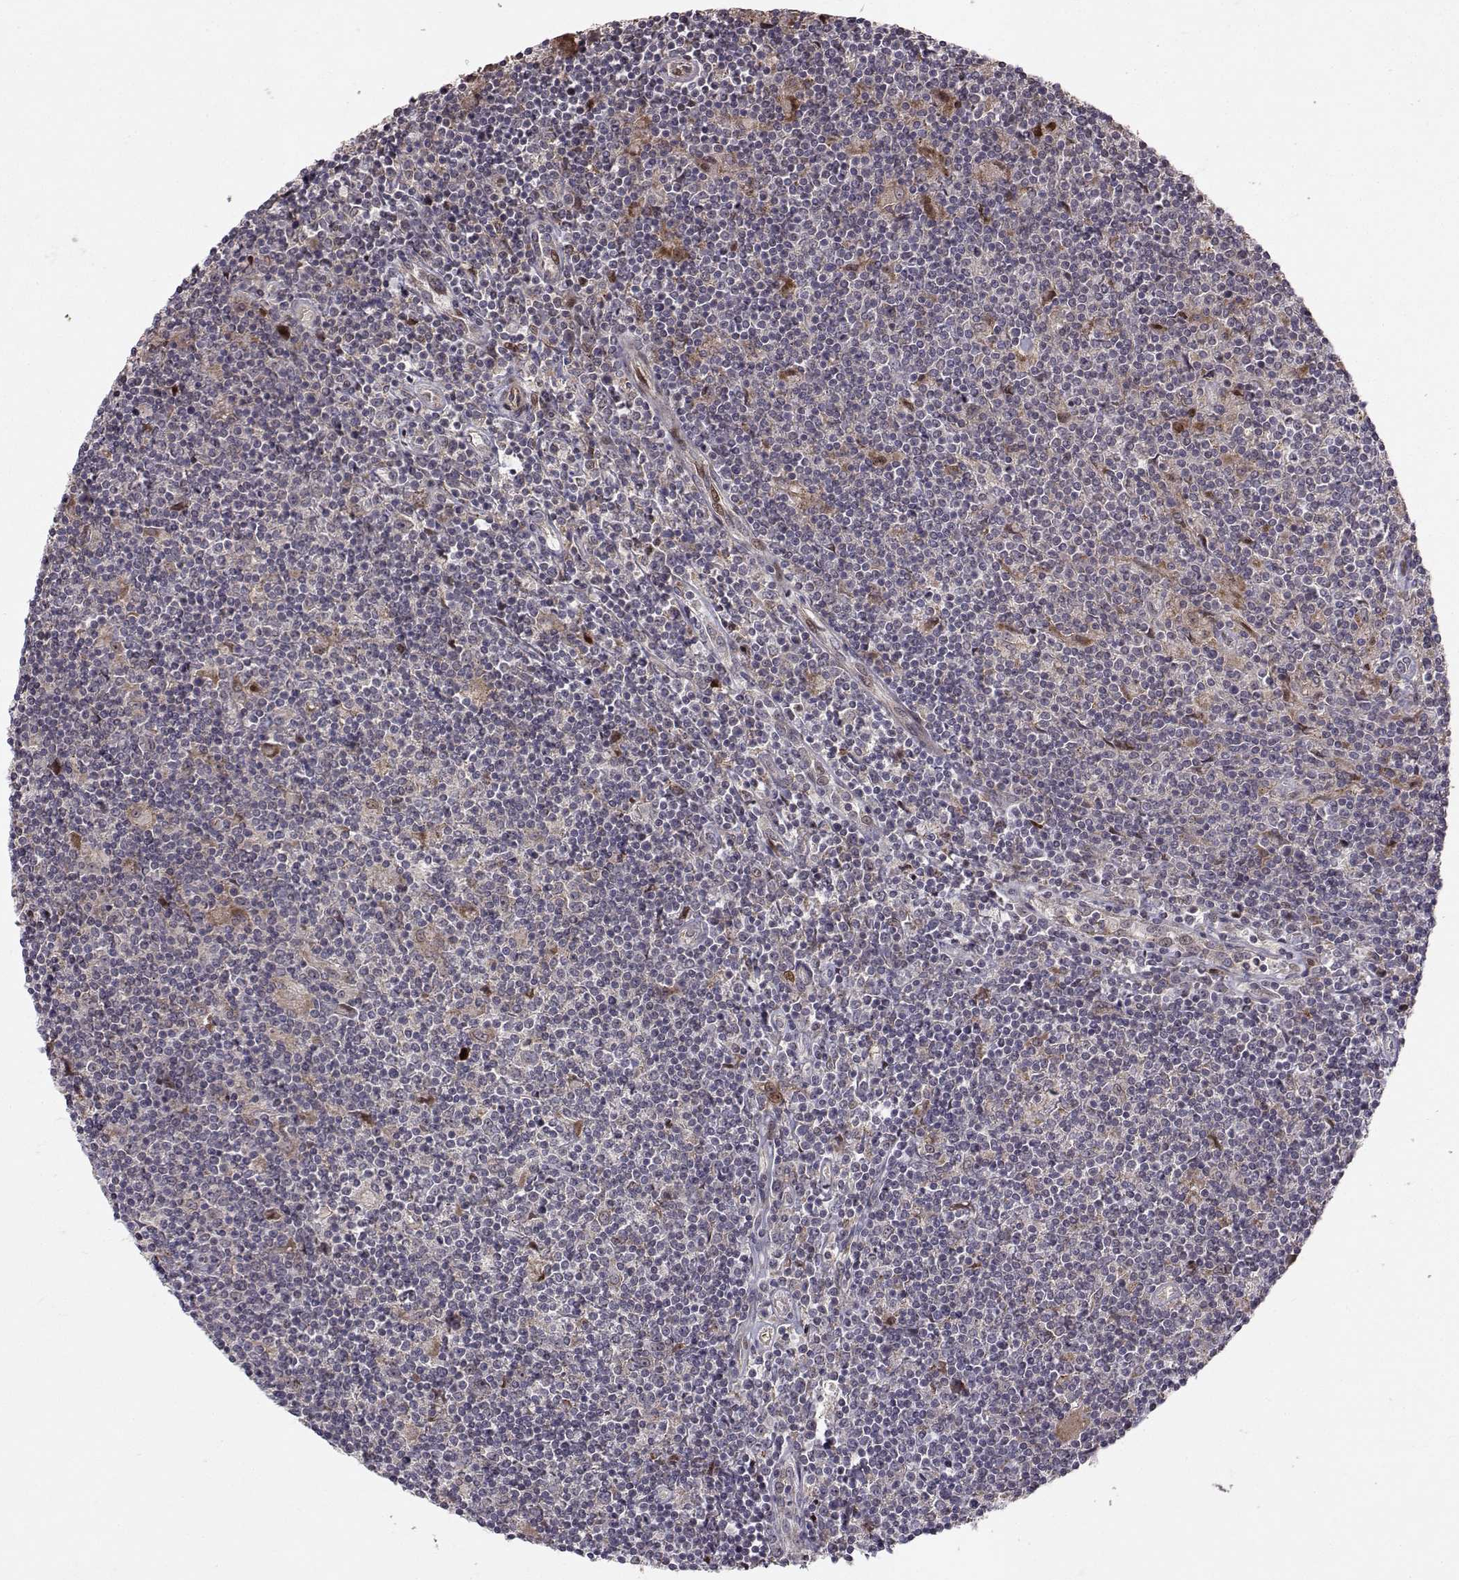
{"staining": {"intensity": "weak", "quantity": ">75%", "location": "cytoplasmic/membranous"}, "tissue": "lymphoma", "cell_type": "Tumor cells", "image_type": "cancer", "snomed": [{"axis": "morphology", "description": "Hodgkin's disease, NOS"}, {"axis": "topography", "description": "Lymph node"}], "caption": "An immunohistochemistry histopathology image of tumor tissue is shown. Protein staining in brown labels weak cytoplasmic/membranous positivity in Hodgkin's disease within tumor cells.", "gene": "APC", "patient": {"sex": "male", "age": 40}}